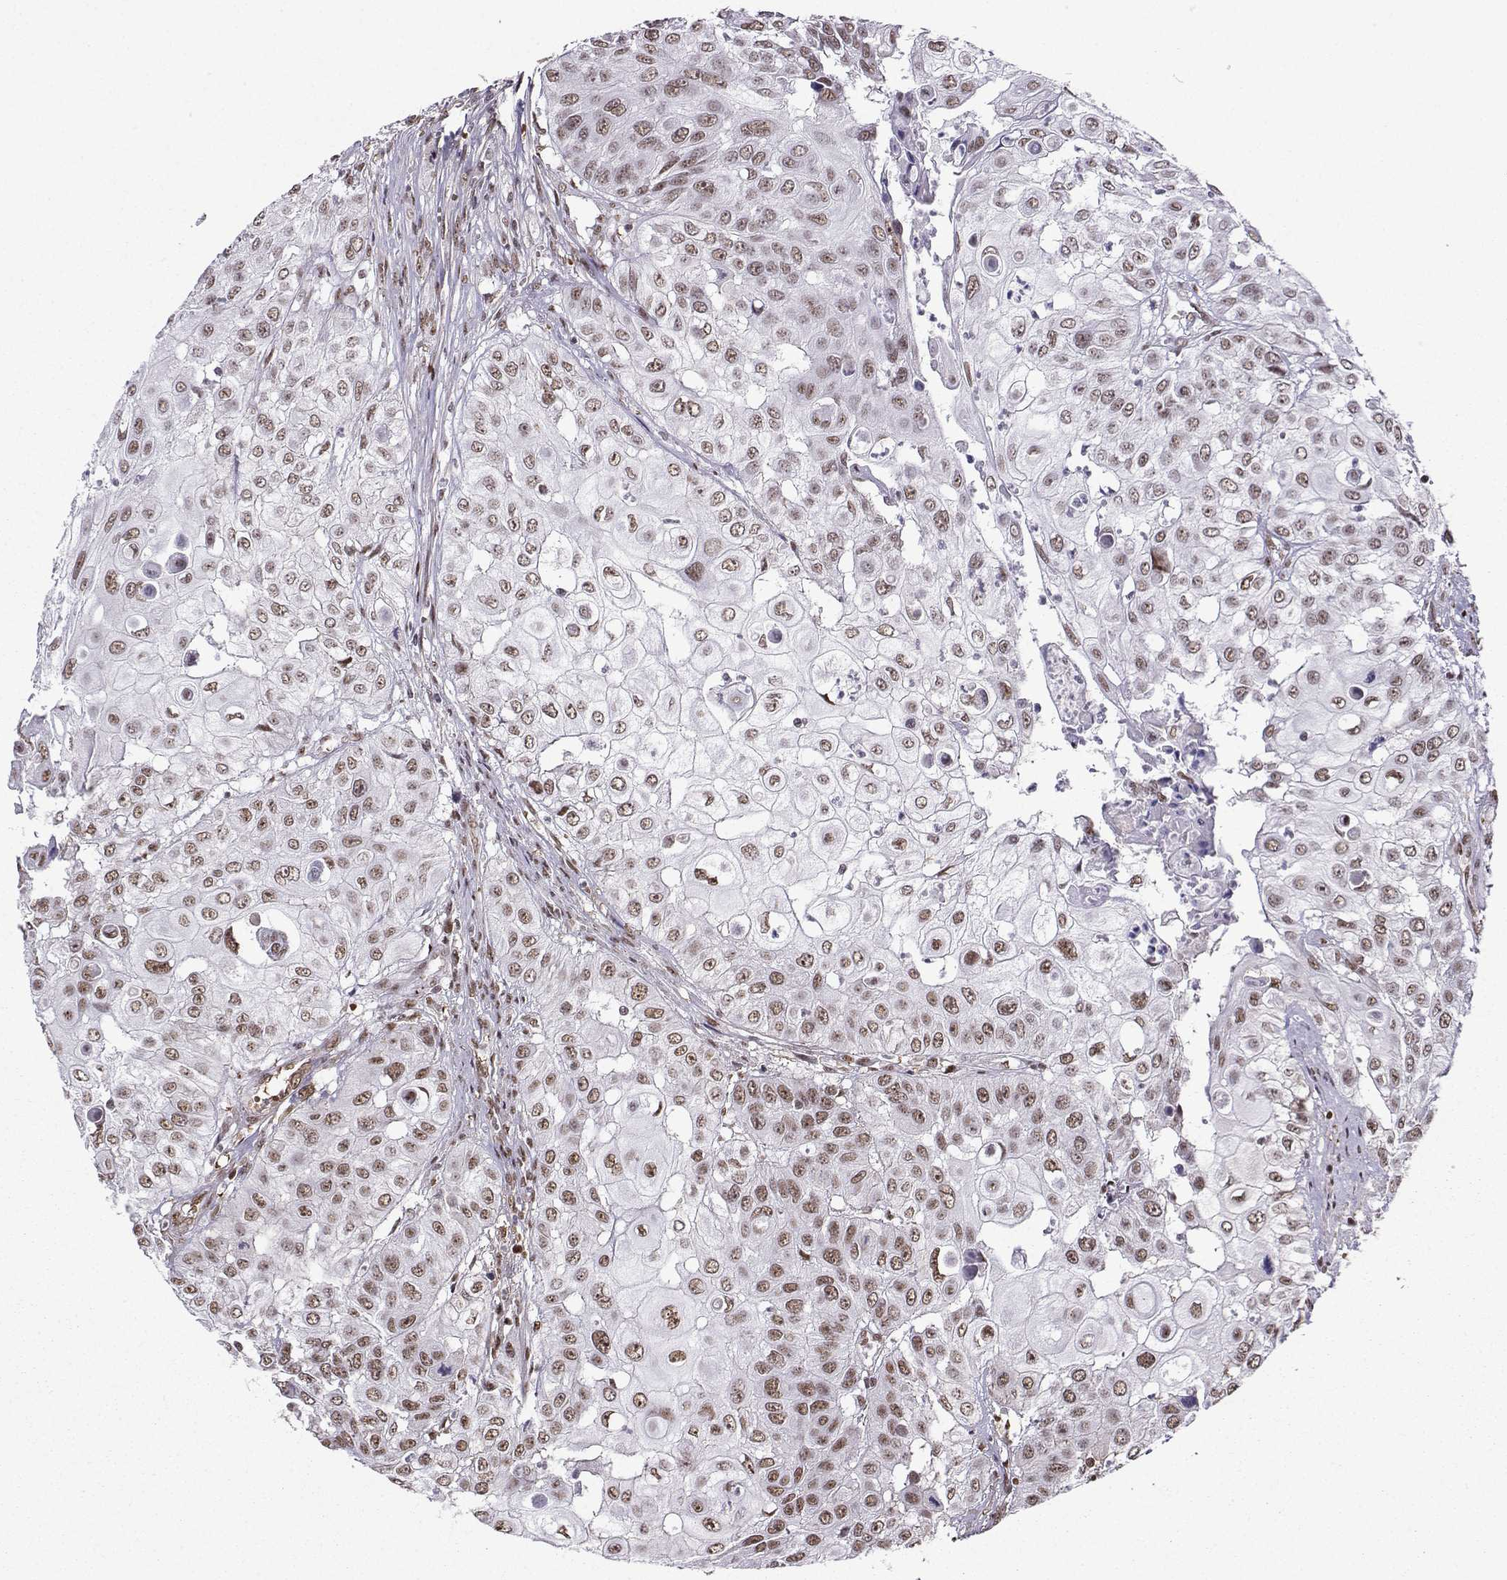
{"staining": {"intensity": "weak", "quantity": ">75%", "location": "nuclear"}, "tissue": "urothelial cancer", "cell_type": "Tumor cells", "image_type": "cancer", "snomed": [{"axis": "morphology", "description": "Urothelial carcinoma, High grade"}, {"axis": "topography", "description": "Urinary bladder"}], "caption": "Urothelial cancer stained for a protein (brown) reveals weak nuclear positive positivity in approximately >75% of tumor cells.", "gene": "CCNK", "patient": {"sex": "female", "age": 79}}